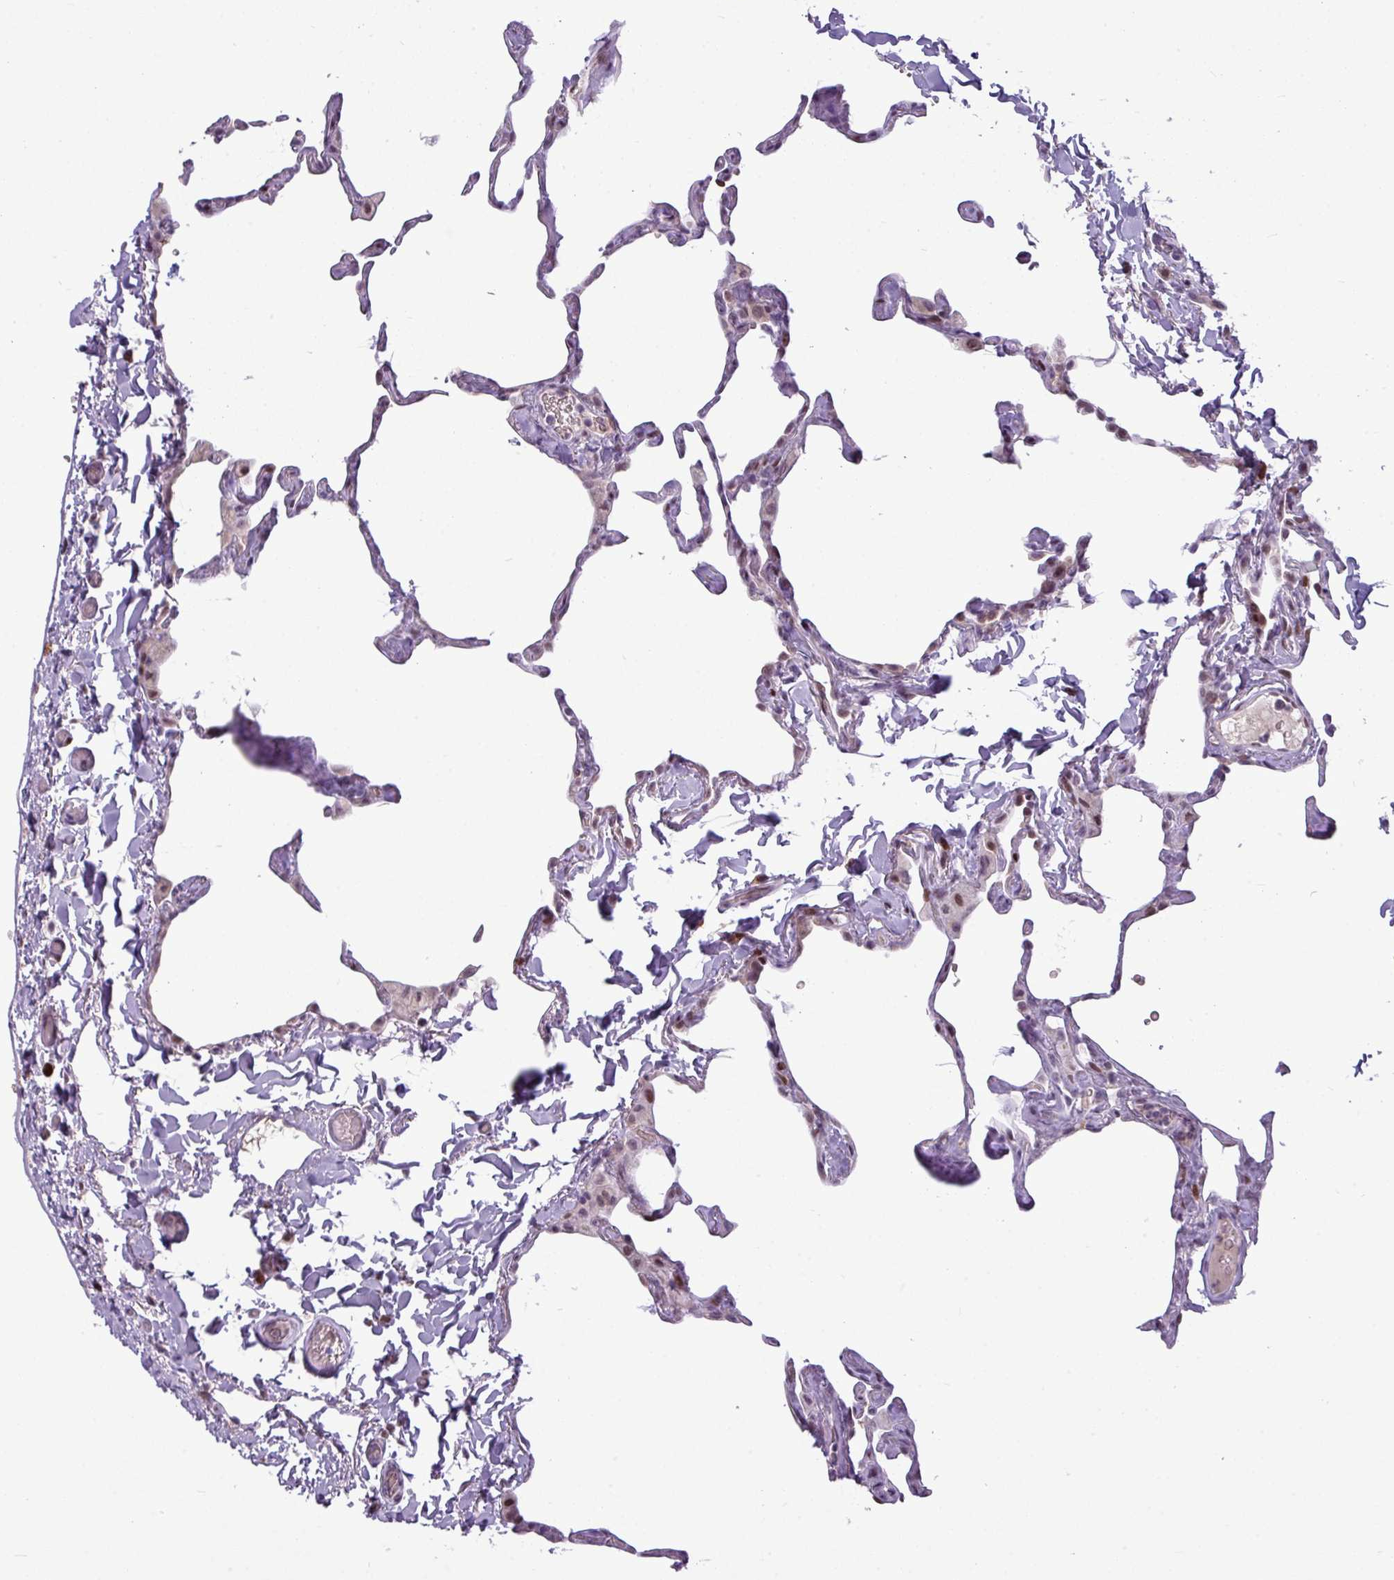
{"staining": {"intensity": "moderate", "quantity": "<25%", "location": "nuclear"}, "tissue": "lung", "cell_type": "Alveolar cells", "image_type": "normal", "snomed": [{"axis": "morphology", "description": "Normal tissue, NOS"}, {"axis": "topography", "description": "Lung"}], "caption": "Alveolar cells reveal low levels of moderate nuclear staining in approximately <25% of cells in normal human lung.", "gene": "SLC66A2", "patient": {"sex": "male", "age": 65}}